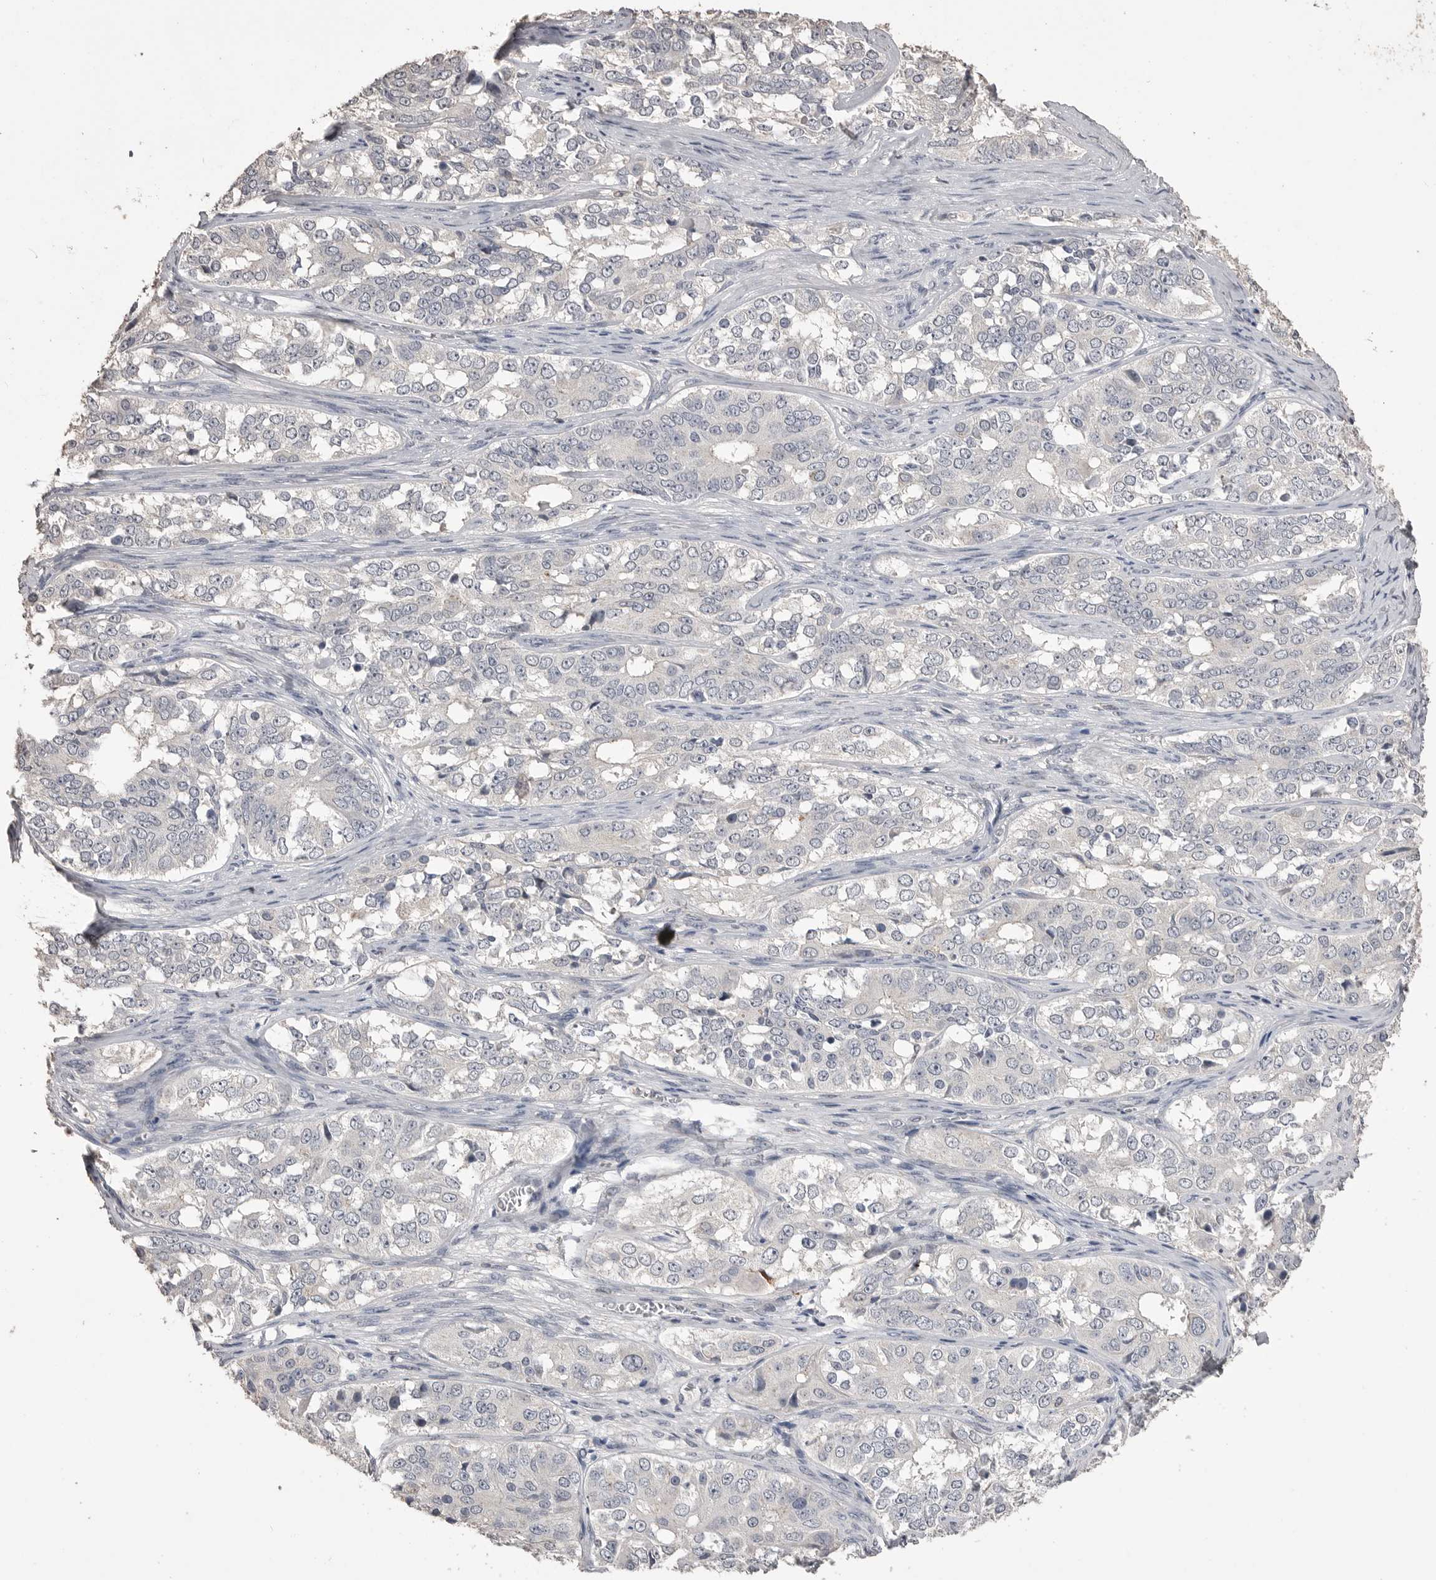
{"staining": {"intensity": "negative", "quantity": "none", "location": "none"}, "tissue": "ovarian cancer", "cell_type": "Tumor cells", "image_type": "cancer", "snomed": [{"axis": "morphology", "description": "Carcinoma, endometroid"}, {"axis": "topography", "description": "Ovary"}], "caption": "This is a image of immunohistochemistry staining of ovarian endometroid carcinoma, which shows no positivity in tumor cells.", "gene": "MMP7", "patient": {"sex": "female", "age": 51}}